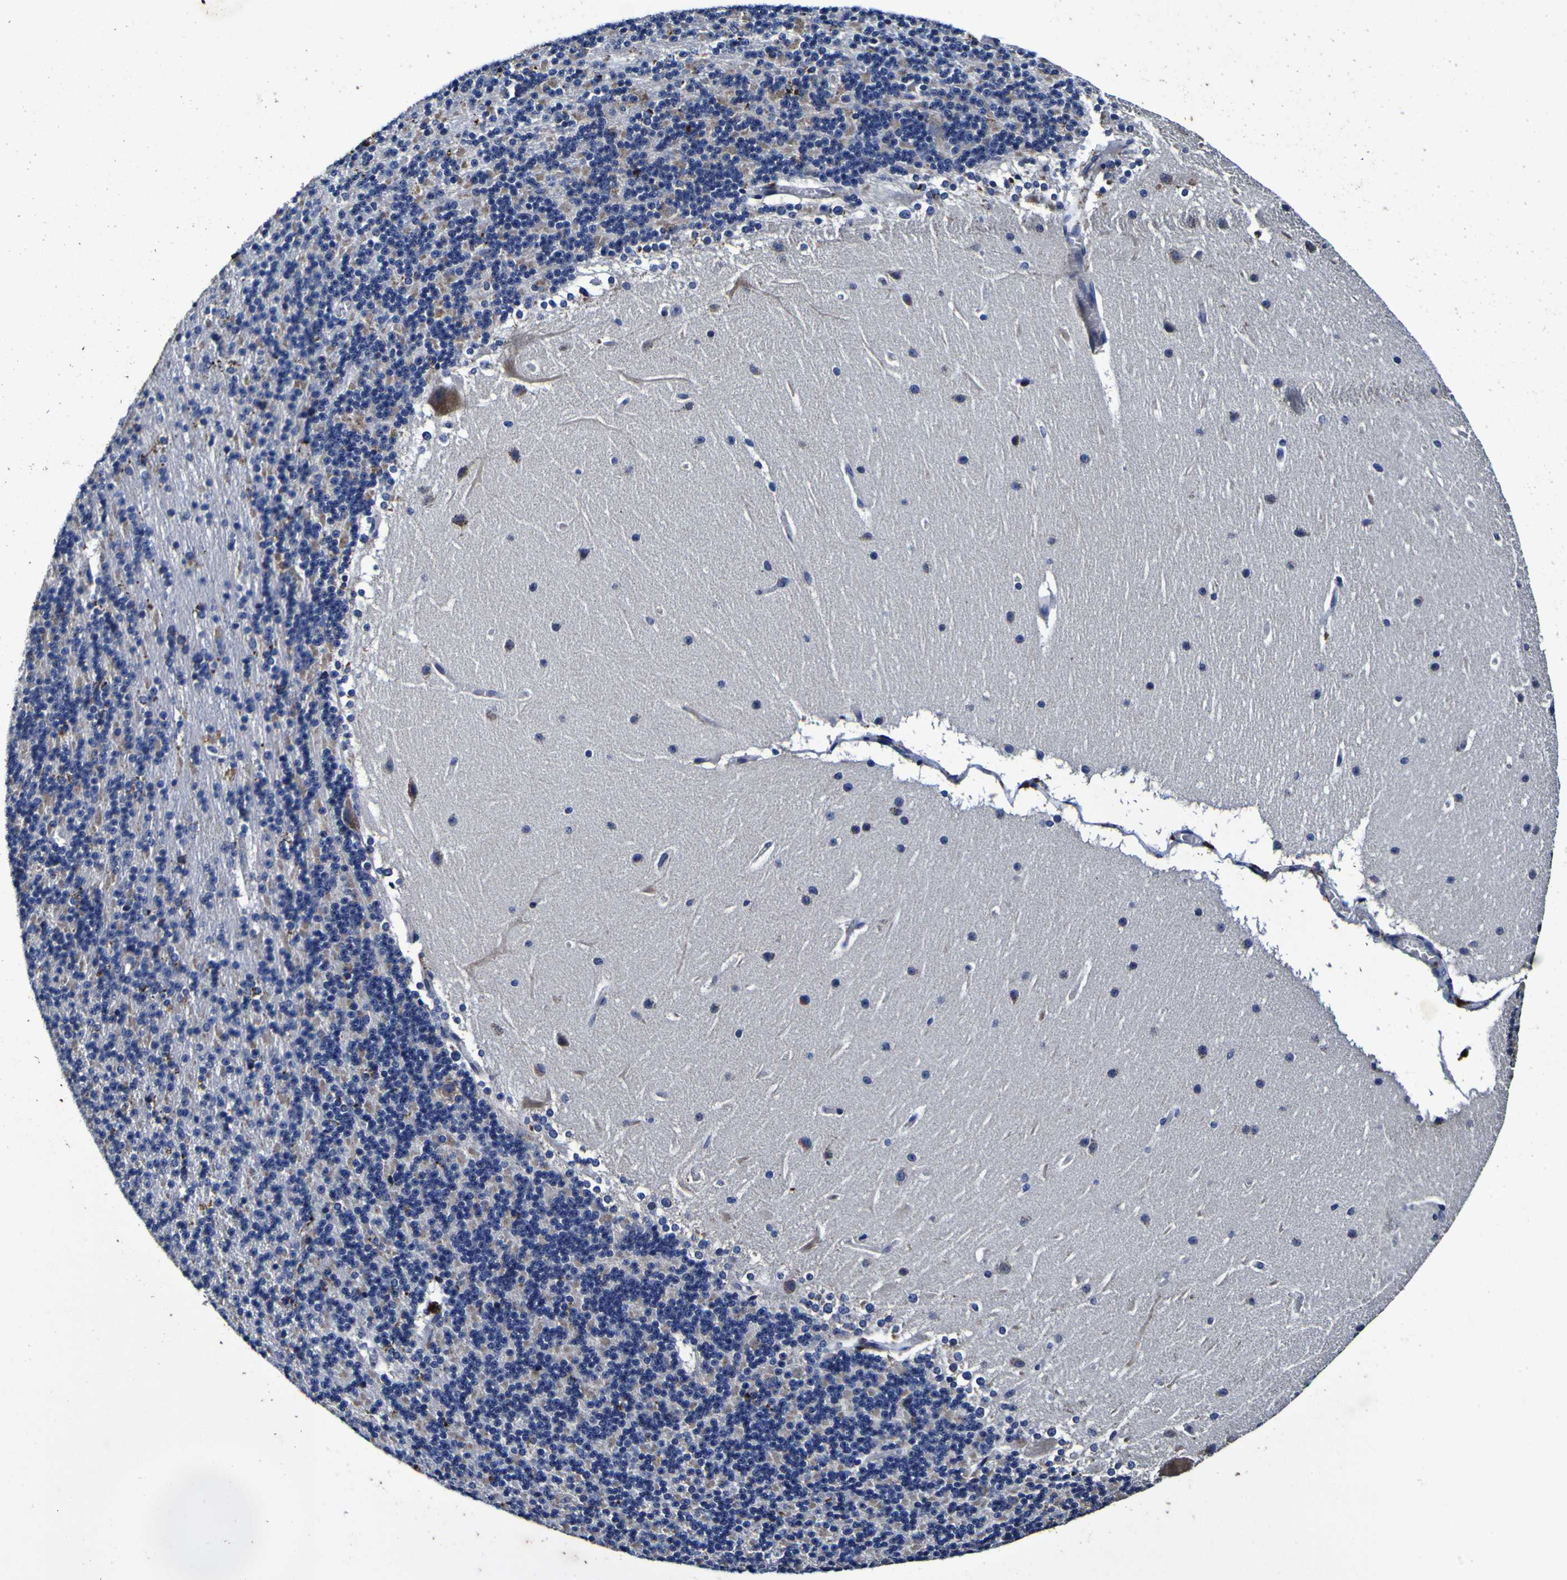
{"staining": {"intensity": "negative", "quantity": "none", "location": "none"}, "tissue": "cerebellum", "cell_type": "Cells in granular layer", "image_type": "normal", "snomed": [{"axis": "morphology", "description": "Normal tissue, NOS"}, {"axis": "topography", "description": "Cerebellum"}], "caption": "Immunohistochemistry micrograph of unremarkable human cerebellum stained for a protein (brown), which exhibits no positivity in cells in granular layer. (Brightfield microscopy of DAB (3,3'-diaminobenzidine) IHC at high magnification).", "gene": "PANK4", "patient": {"sex": "female", "age": 19}}